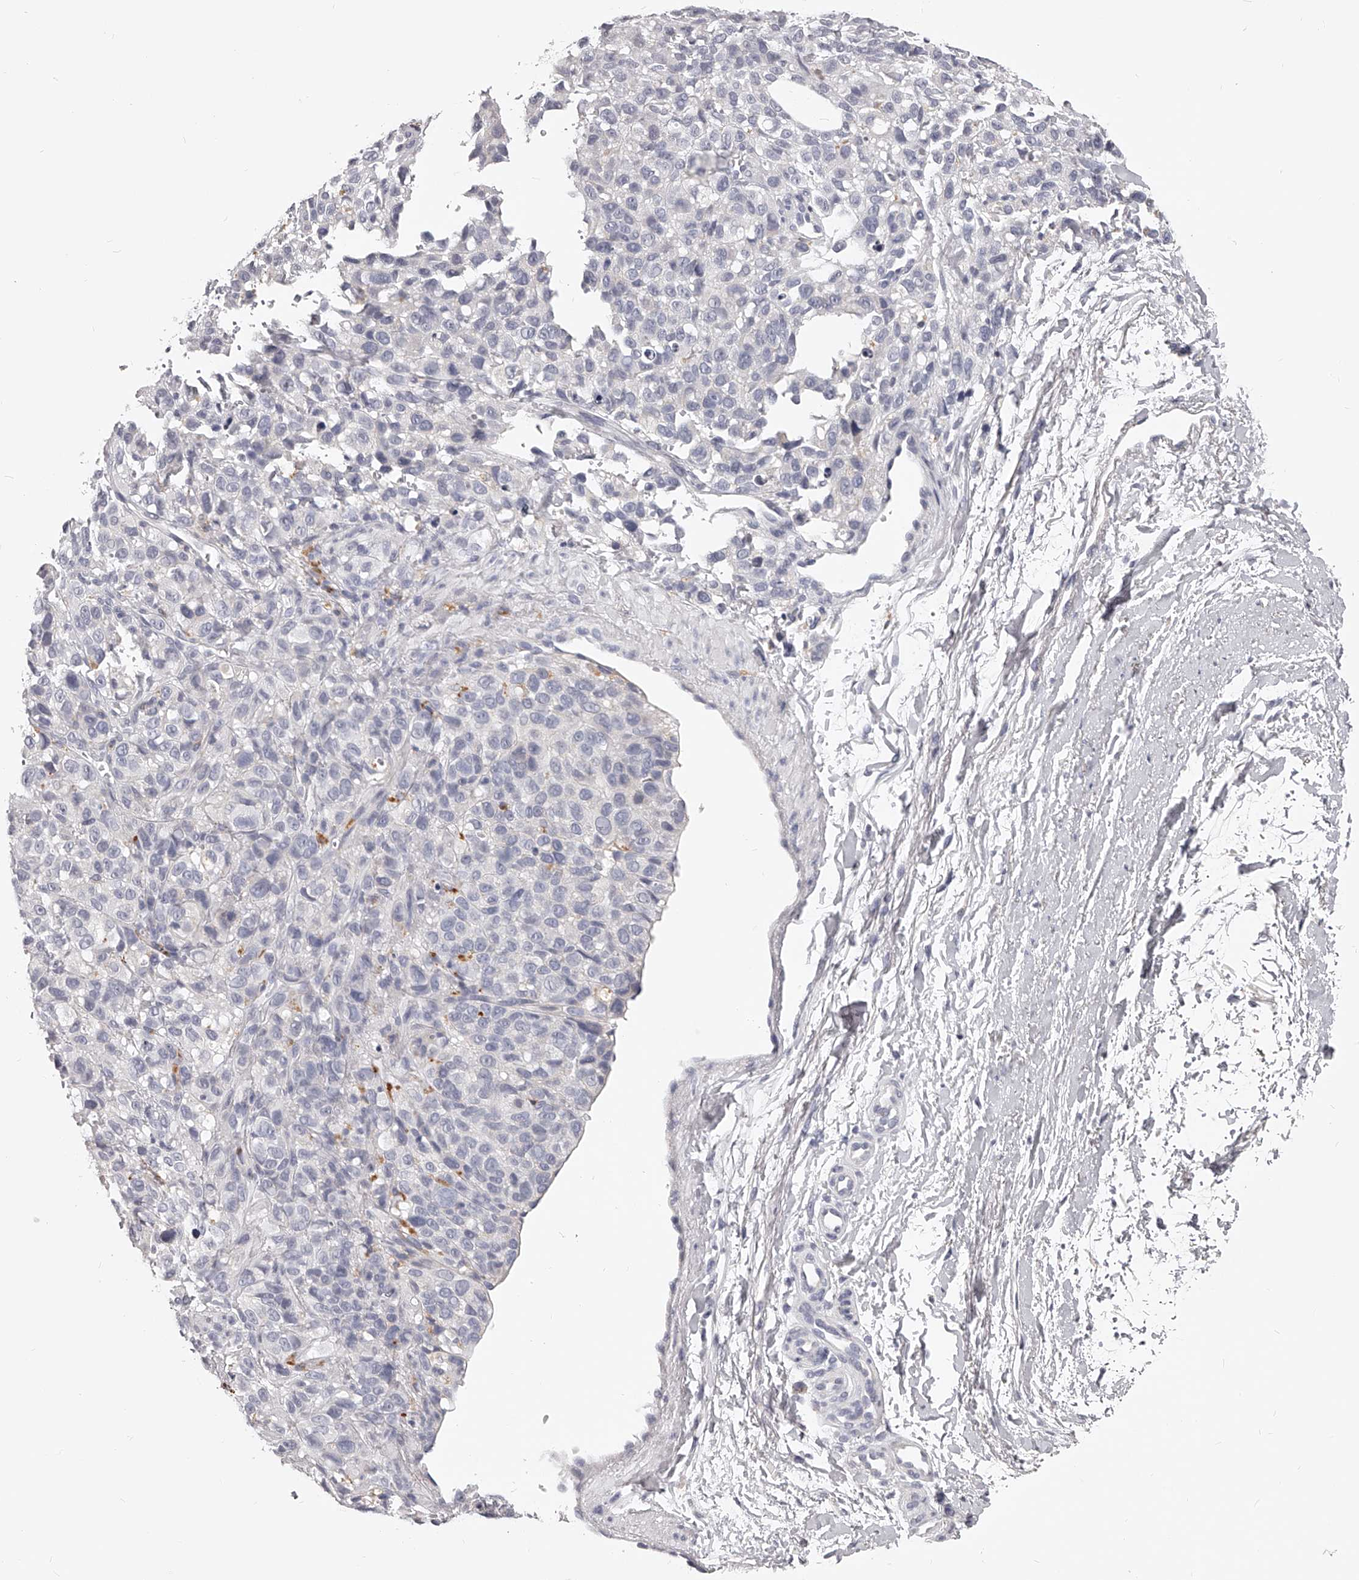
{"staining": {"intensity": "negative", "quantity": "none", "location": "none"}, "tissue": "melanoma", "cell_type": "Tumor cells", "image_type": "cancer", "snomed": [{"axis": "morphology", "description": "Malignant melanoma, Metastatic site"}, {"axis": "topography", "description": "Skin"}], "caption": "An image of human melanoma is negative for staining in tumor cells.", "gene": "DMRT1", "patient": {"sex": "female", "age": 72}}